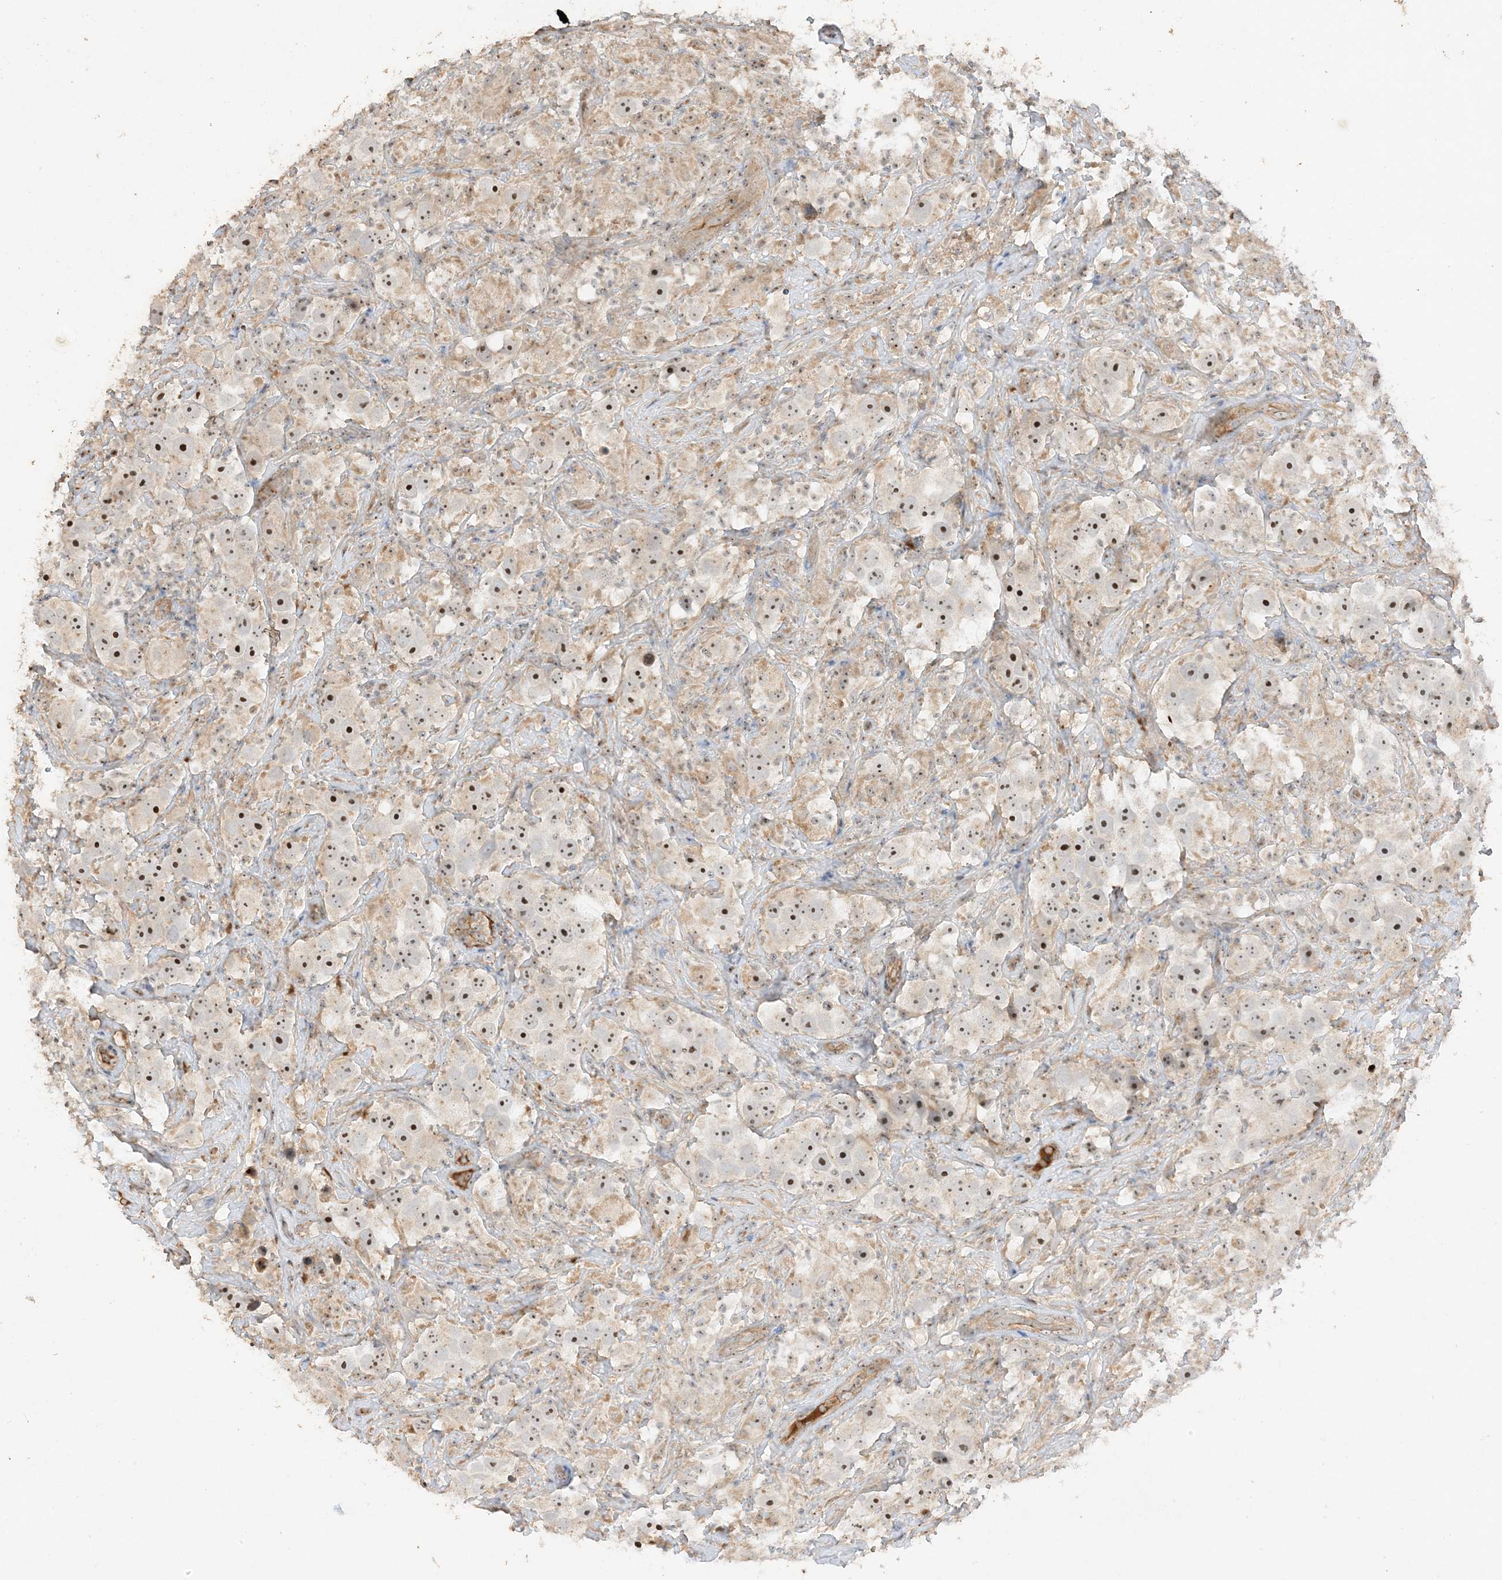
{"staining": {"intensity": "strong", "quantity": "25%-75%", "location": "nuclear"}, "tissue": "testis cancer", "cell_type": "Tumor cells", "image_type": "cancer", "snomed": [{"axis": "morphology", "description": "Seminoma, NOS"}, {"axis": "topography", "description": "Testis"}], "caption": "Brown immunohistochemical staining in testis seminoma shows strong nuclear staining in about 25%-75% of tumor cells.", "gene": "DDX18", "patient": {"sex": "male", "age": 49}}